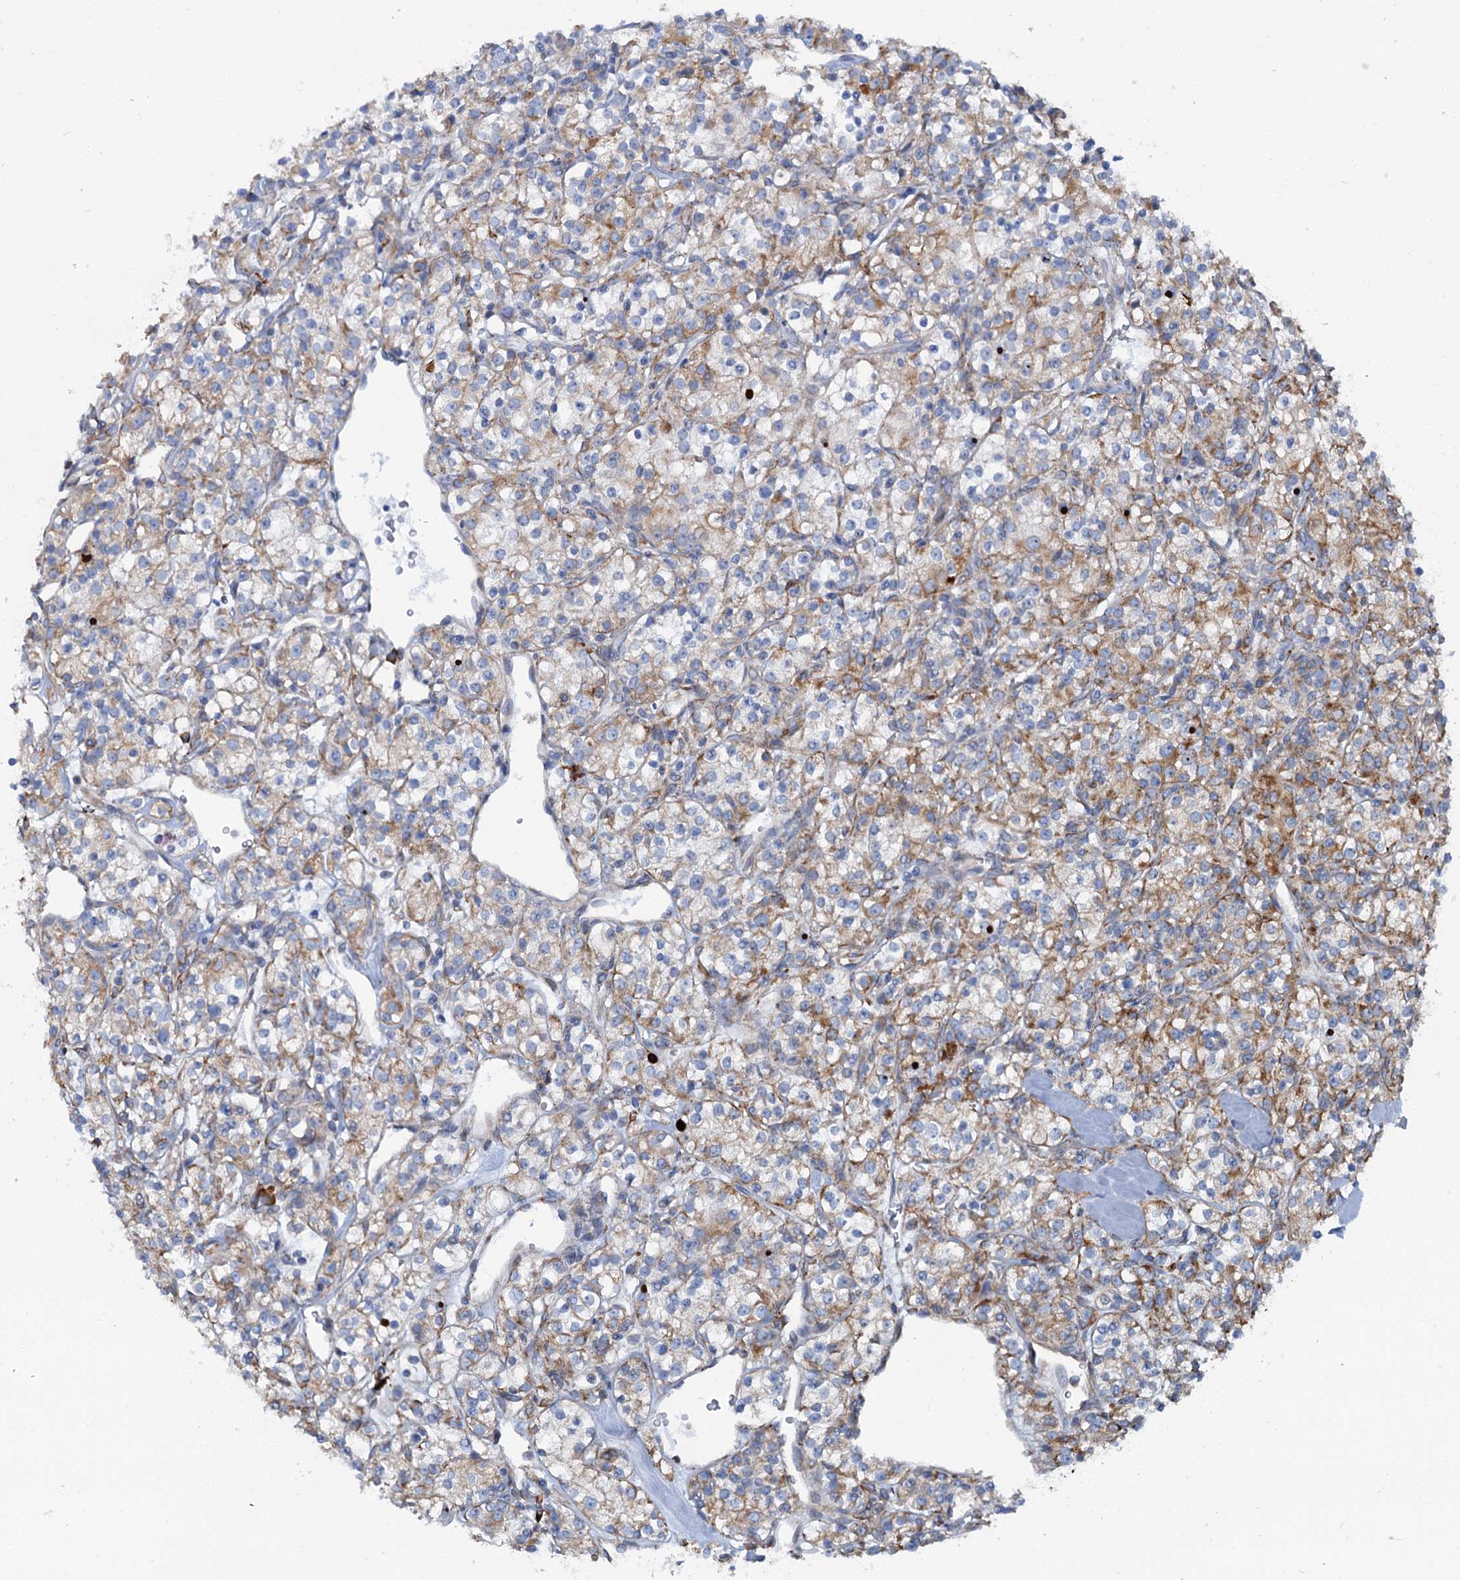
{"staining": {"intensity": "moderate", "quantity": "25%-75%", "location": "cytoplasmic/membranous"}, "tissue": "renal cancer", "cell_type": "Tumor cells", "image_type": "cancer", "snomed": [{"axis": "morphology", "description": "Adenocarcinoma, NOS"}, {"axis": "topography", "description": "Kidney"}], "caption": "A photomicrograph showing moderate cytoplasmic/membranous staining in approximately 25%-75% of tumor cells in renal cancer (adenocarcinoma), as visualized by brown immunohistochemical staining.", "gene": "SHE", "patient": {"sex": "male", "age": 77}}